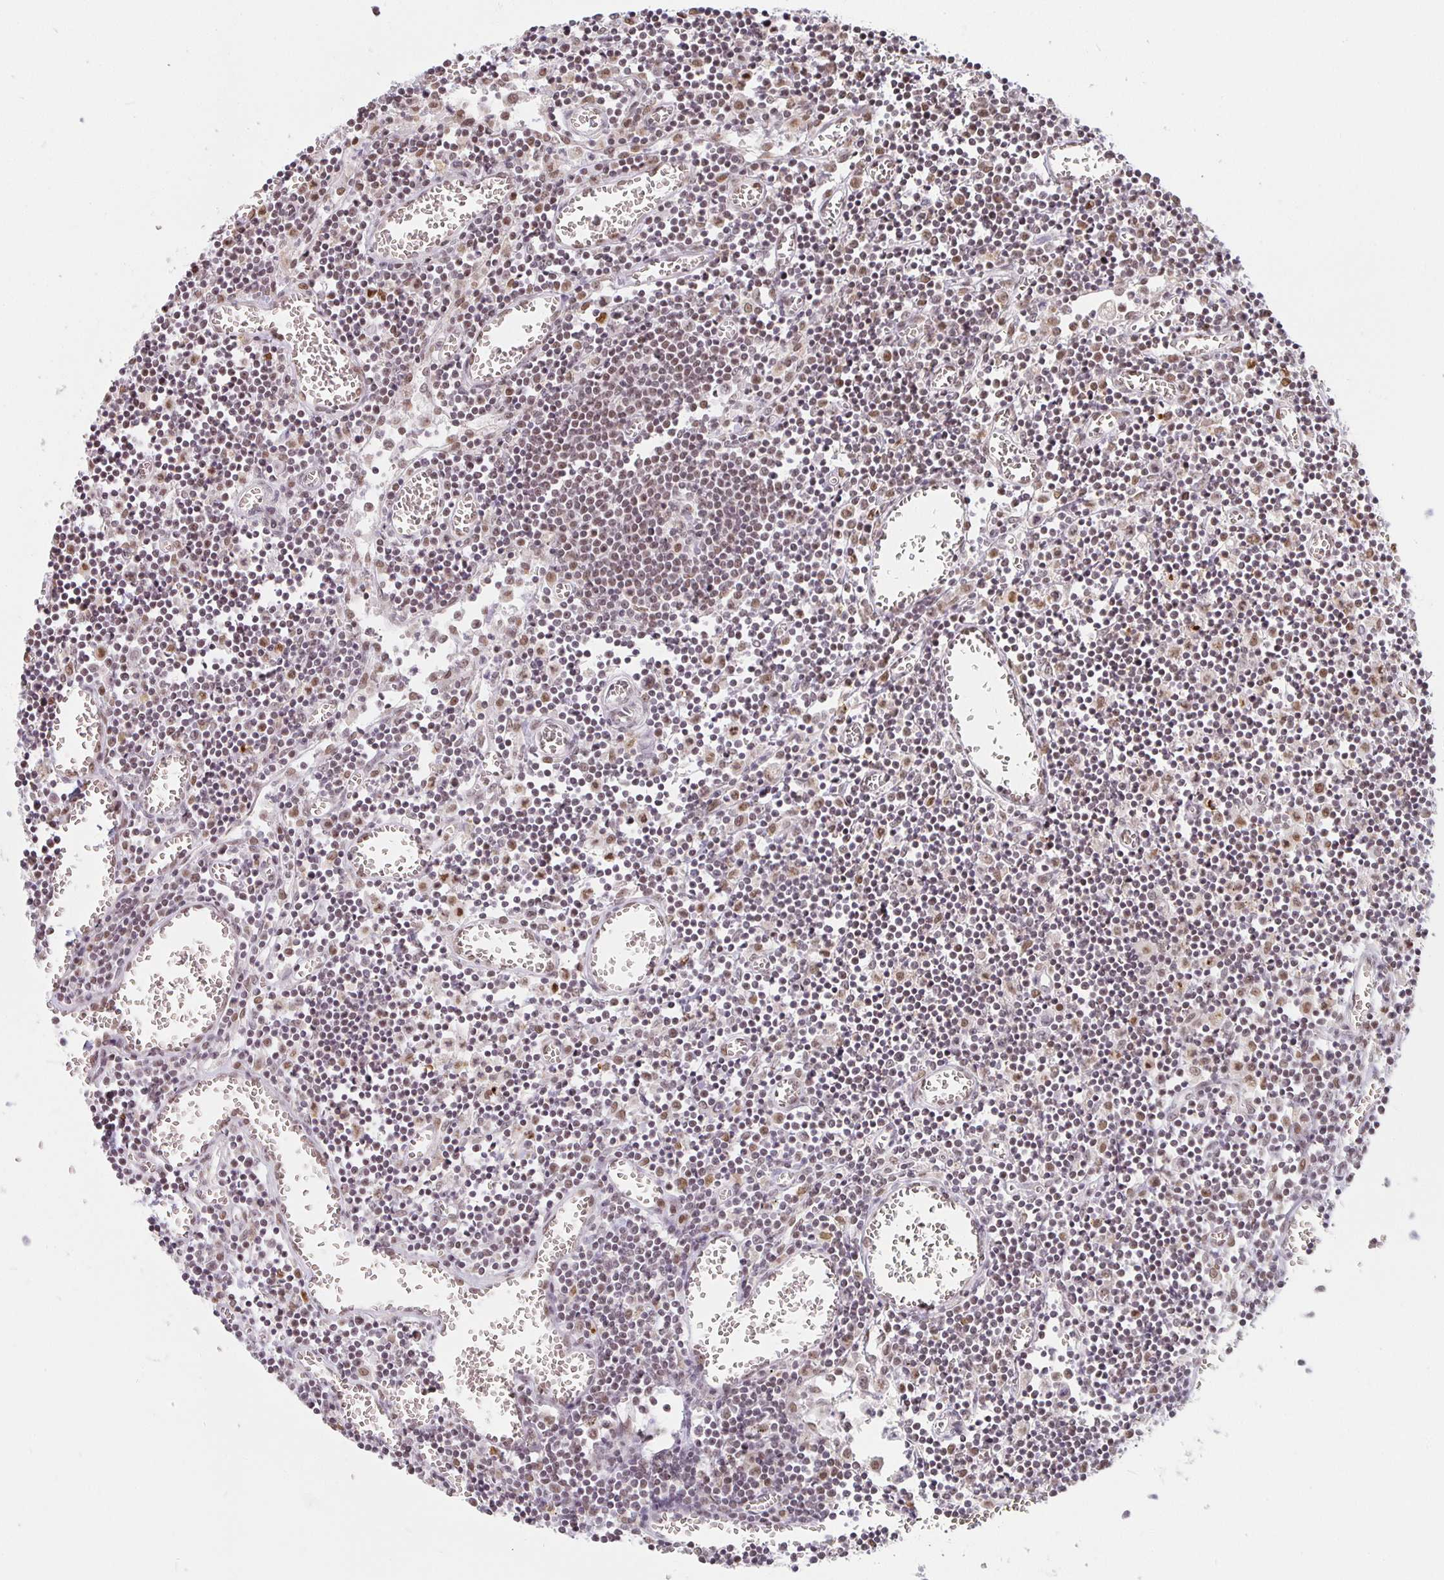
{"staining": {"intensity": "moderate", "quantity": "<25%", "location": "nuclear"}, "tissue": "lymph node", "cell_type": "Germinal center cells", "image_type": "normal", "snomed": [{"axis": "morphology", "description": "Normal tissue, NOS"}, {"axis": "topography", "description": "Lymph node"}], "caption": "IHC staining of normal lymph node, which shows low levels of moderate nuclear expression in about <25% of germinal center cells indicating moderate nuclear protein staining. The staining was performed using DAB (brown) for protein detection and nuclei were counterstained in hematoxylin (blue).", "gene": "SMARCA2", "patient": {"sex": "male", "age": 66}}